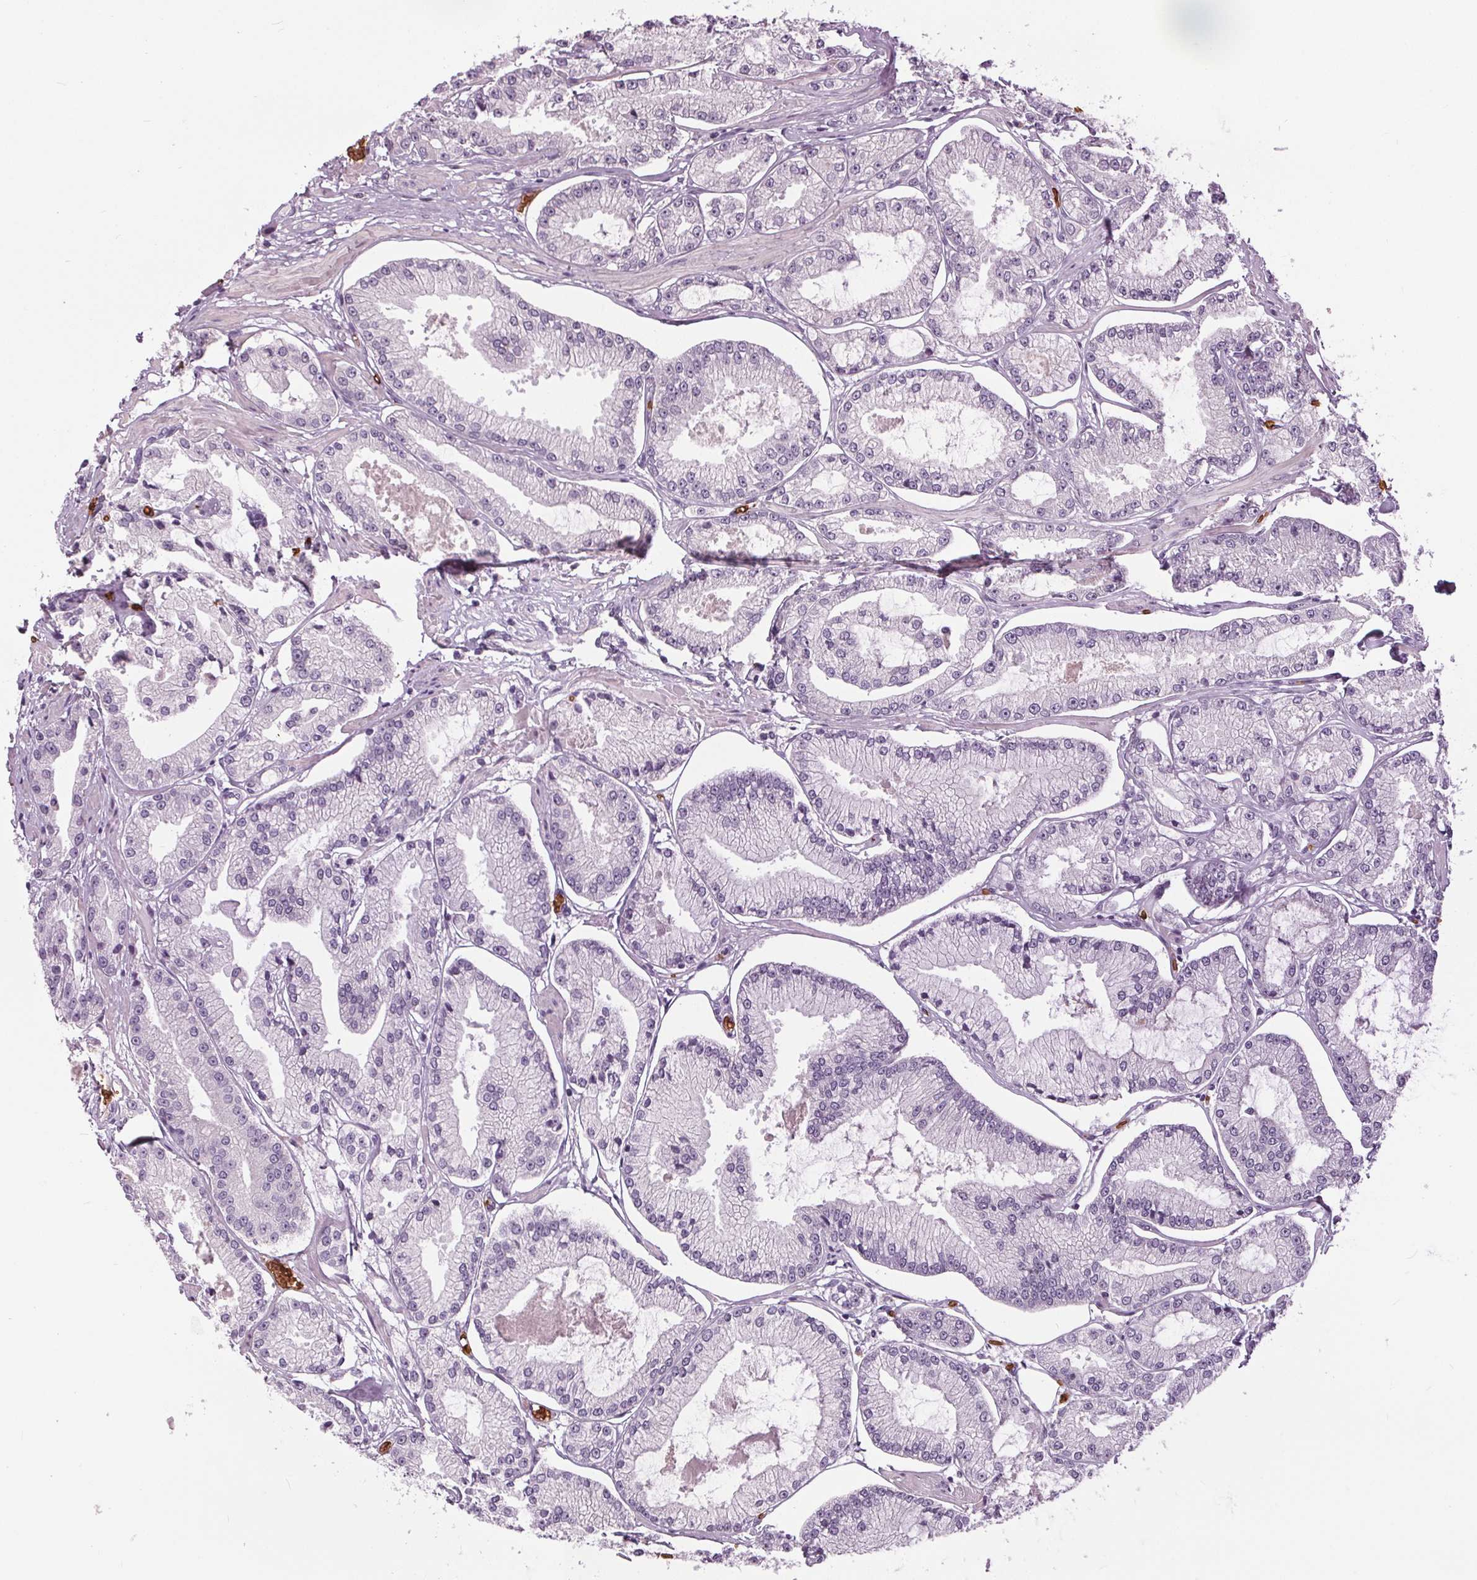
{"staining": {"intensity": "negative", "quantity": "none", "location": "none"}, "tissue": "prostate cancer", "cell_type": "Tumor cells", "image_type": "cancer", "snomed": [{"axis": "morphology", "description": "Adenocarcinoma, Low grade"}, {"axis": "topography", "description": "Prostate"}], "caption": "High magnification brightfield microscopy of prostate low-grade adenocarcinoma stained with DAB (brown) and counterstained with hematoxylin (blue): tumor cells show no significant expression.", "gene": "SLC4A1", "patient": {"sex": "male", "age": 55}}